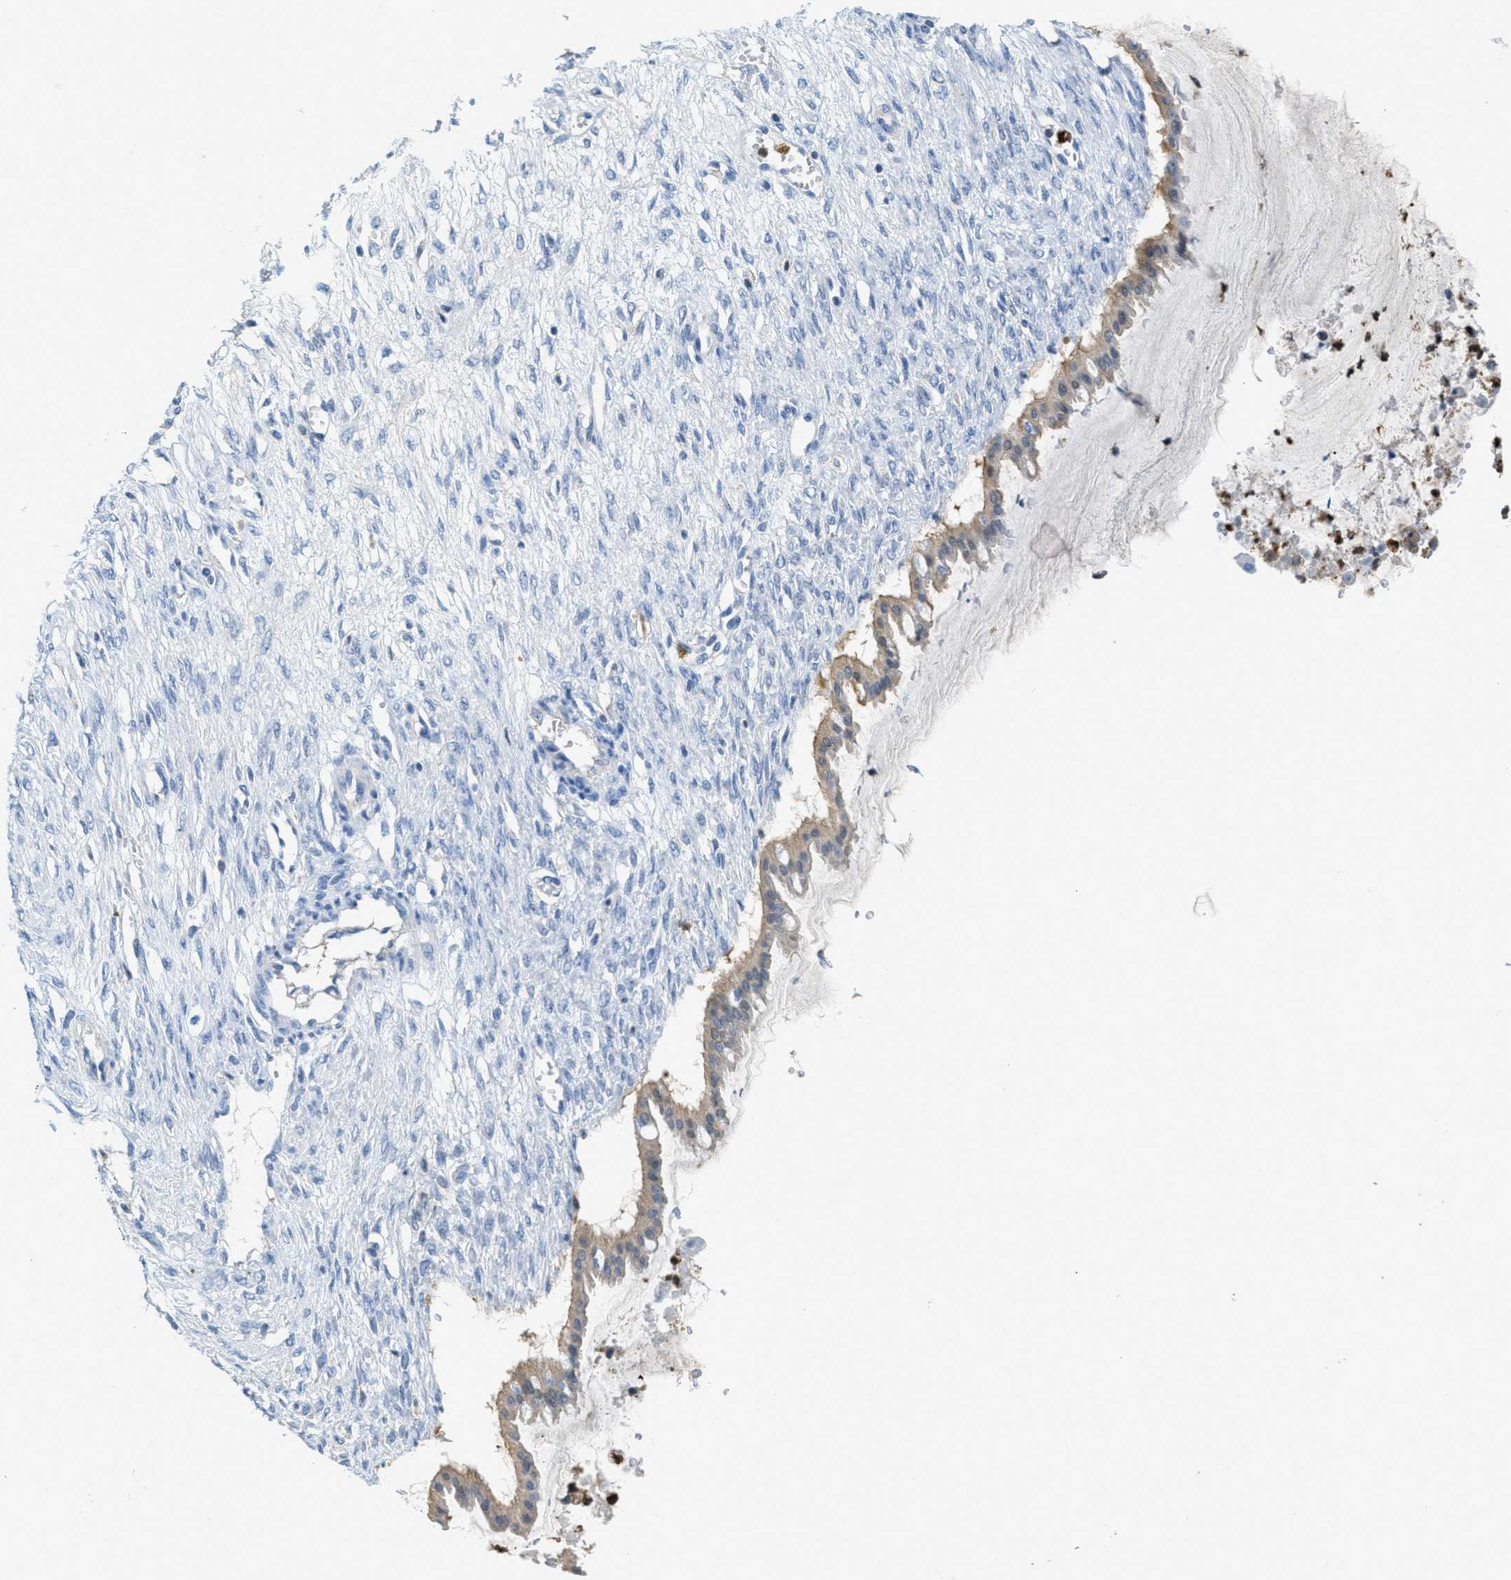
{"staining": {"intensity": "weak", "quantity": ">75%", "location": "cytoplasmic/membranous"}, "tissue": "ovarian cancer", "cell_type": "Tumor cells", "image_type": "cancer", "snomed": [{"axis": "morphology", "description": "Cystadenocarcinoma, mucinous, NOS"}, {"axis": "topography", "description": "Ovary"}], "caption": "IHC of mucinous cystadenocarcinoma (ovarian) exhibits low levels of weak cytoplasmic/membranous staining in about >75% of tumor cells.", "gene": "SERPINB1", "patient": {"sex": "female", "age": 73}}